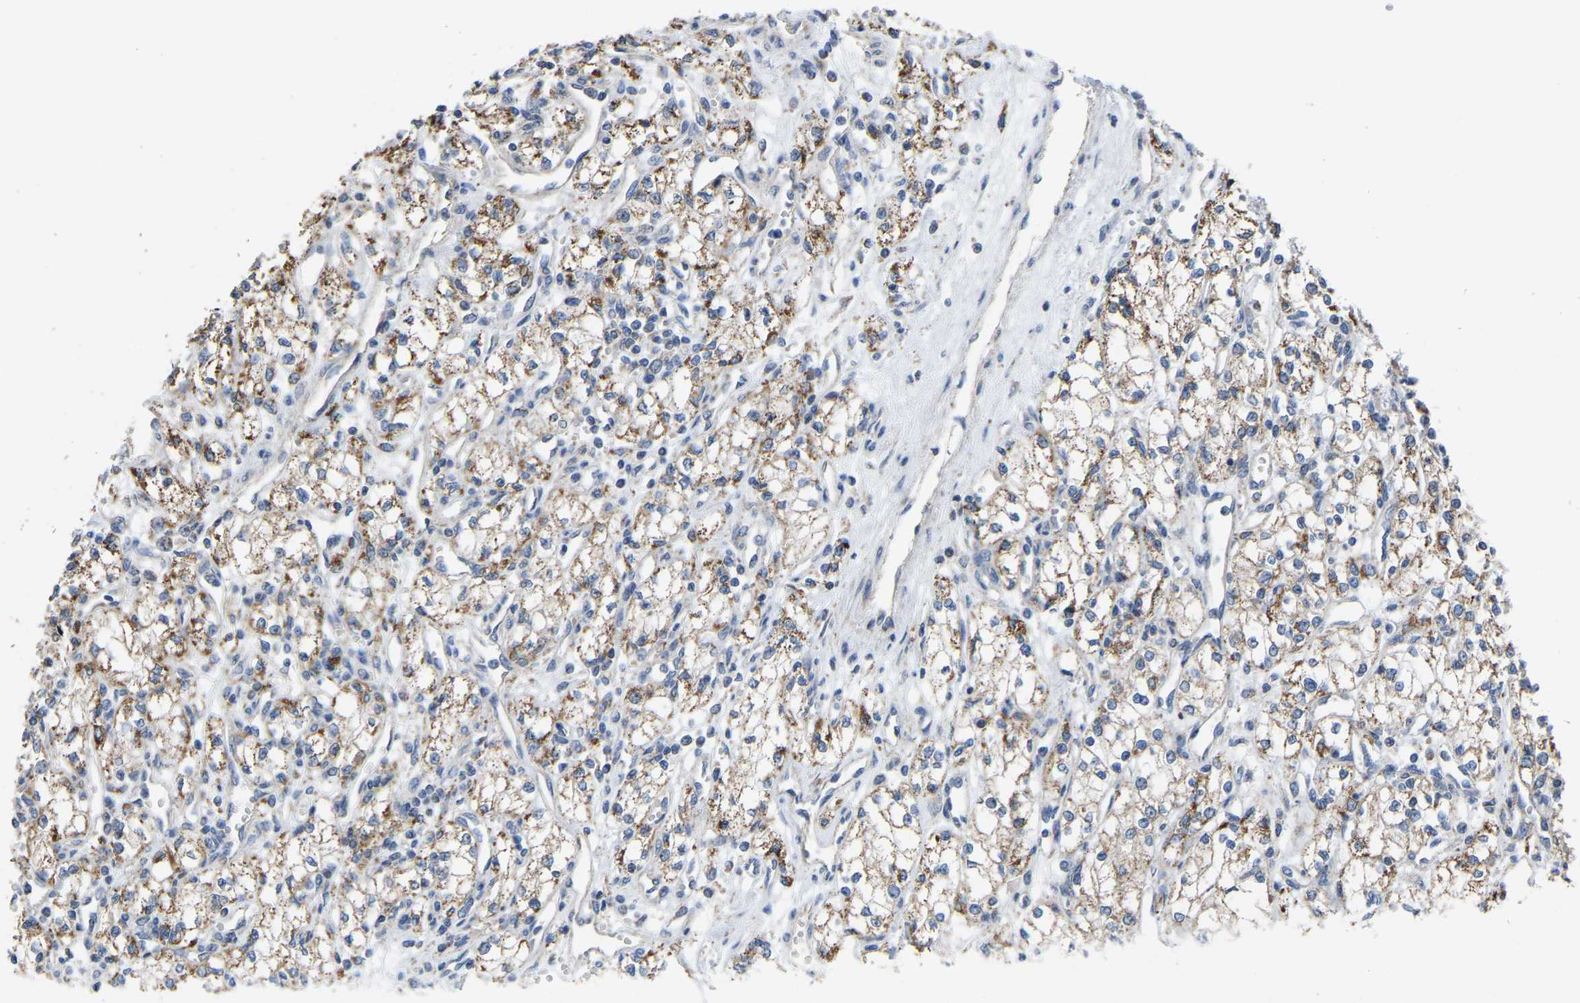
{"staining": {"intensity": "moderate", "quantity": ">75%", "location": "cytoplasmic/membranous"}, "tissue": "renal cancer", "cell_type": "Tumor cells", "image_type": "cancer", "snomed": [{"axis": "morphology", "description": "Adenocarcinoma, NOS"}, {"axis": "topography", "description": "Kidney"}], "caption": "Protein staining shows moderate cytoplasmic/membranous staining in approximately >75% of tumor cells in renal adenocarcinoma.", "gene": "BCL10", "patient": {"sex": "male", "age": 59}}